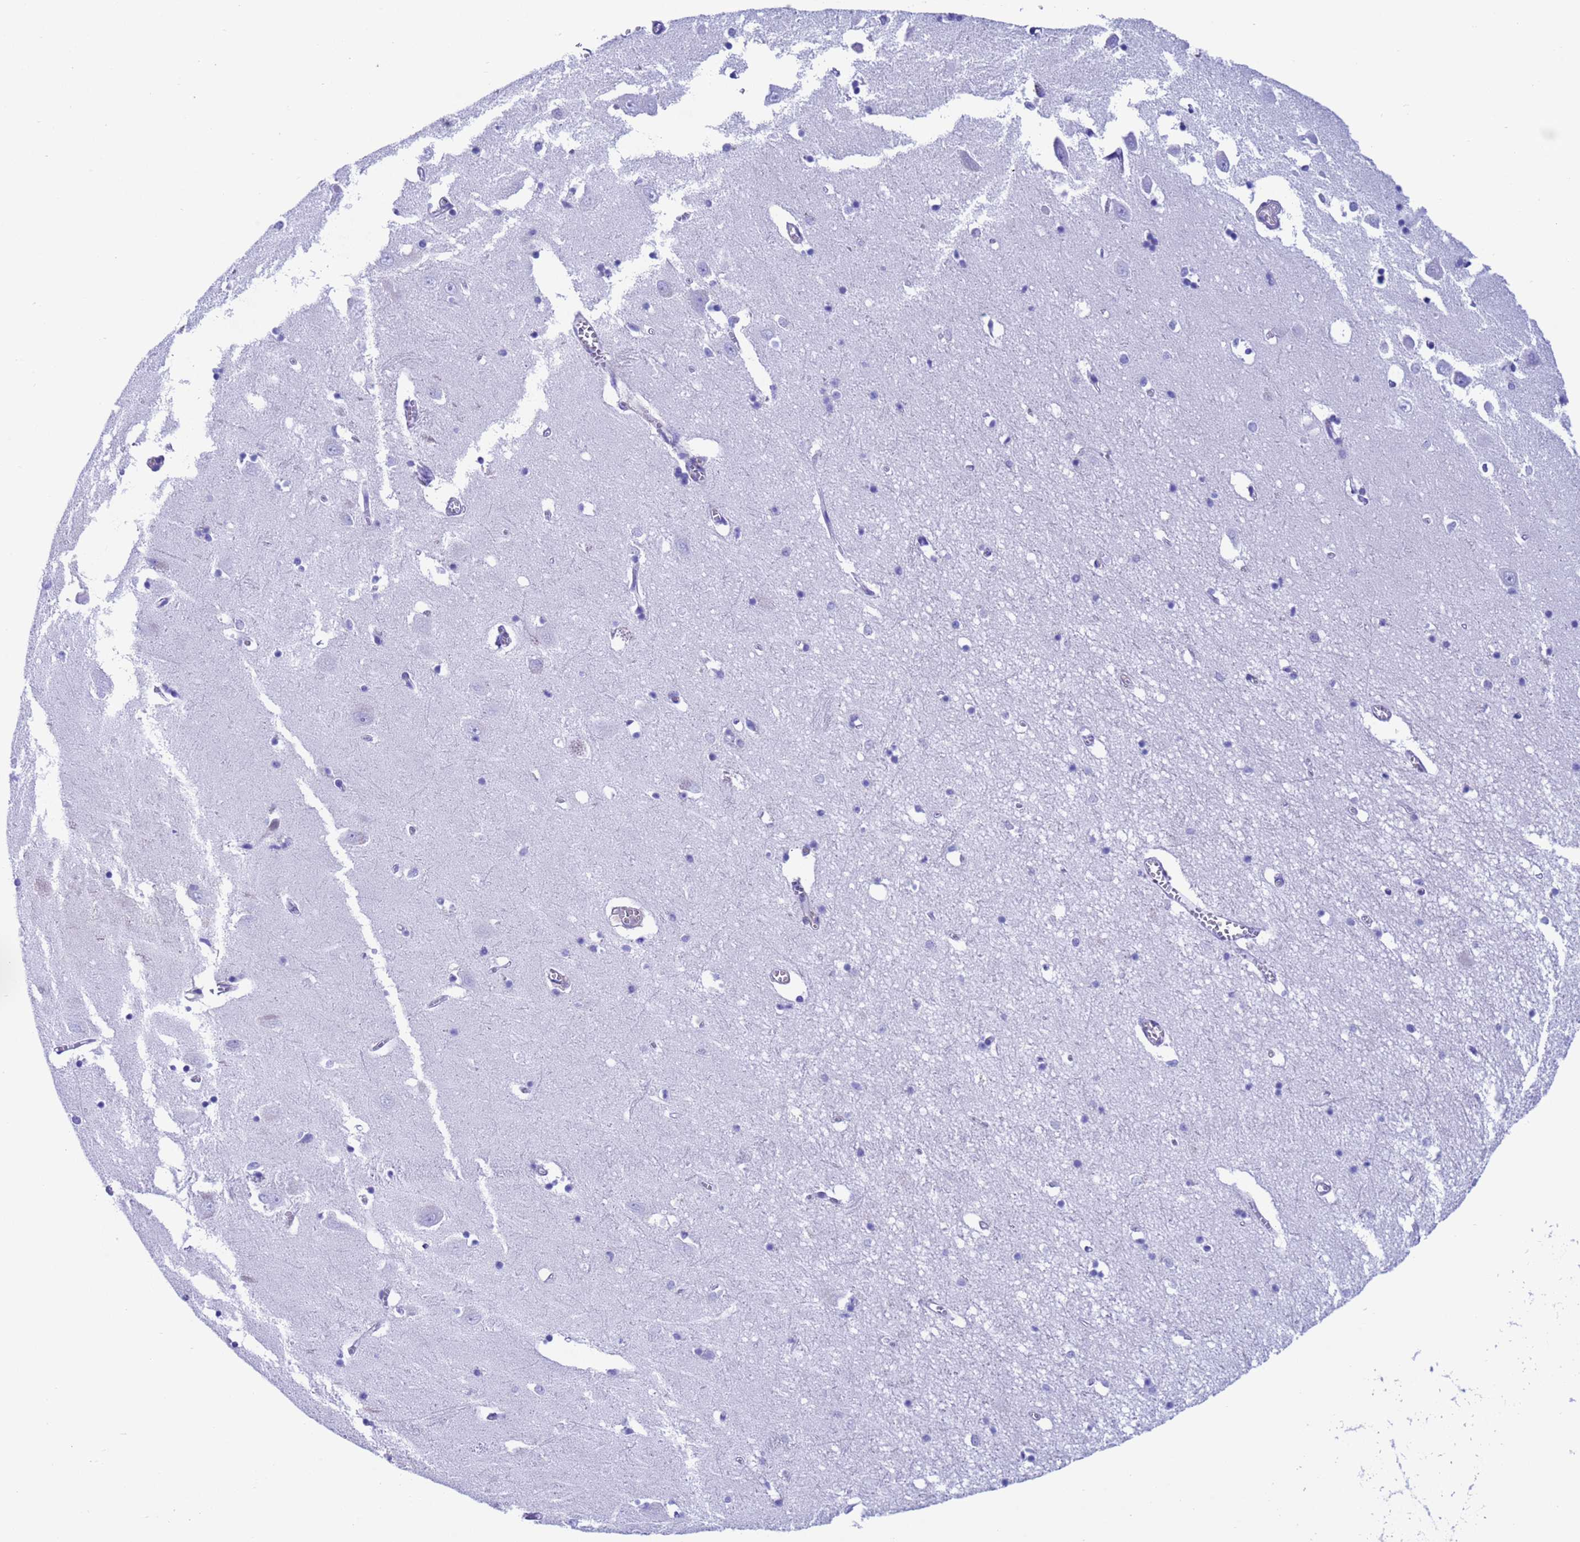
{"staining": {"intensity": "negative", "quantity": "none", "location": "none"}, "tissue": "hippocampus", "cell_type": "Glial cells", "image_type": "normal", "snomed": [{"axis": "morphology", "description": "Normal tissue, NOS"}, {"axis": "topography", "description": "Hippocampus"}], "caption": "A high-resolution image shows immunohistochemistry staining of unremarkable hippocampus, which exhibits no significant expression in glial cells. (DAB (3,3'-diaminobenzidine) immunohistochemistry (IHC) visualized using brightfield microscopy, high magnification).", "gene": "C6orf47", "patient": {"sex": "male", "age": 70}}